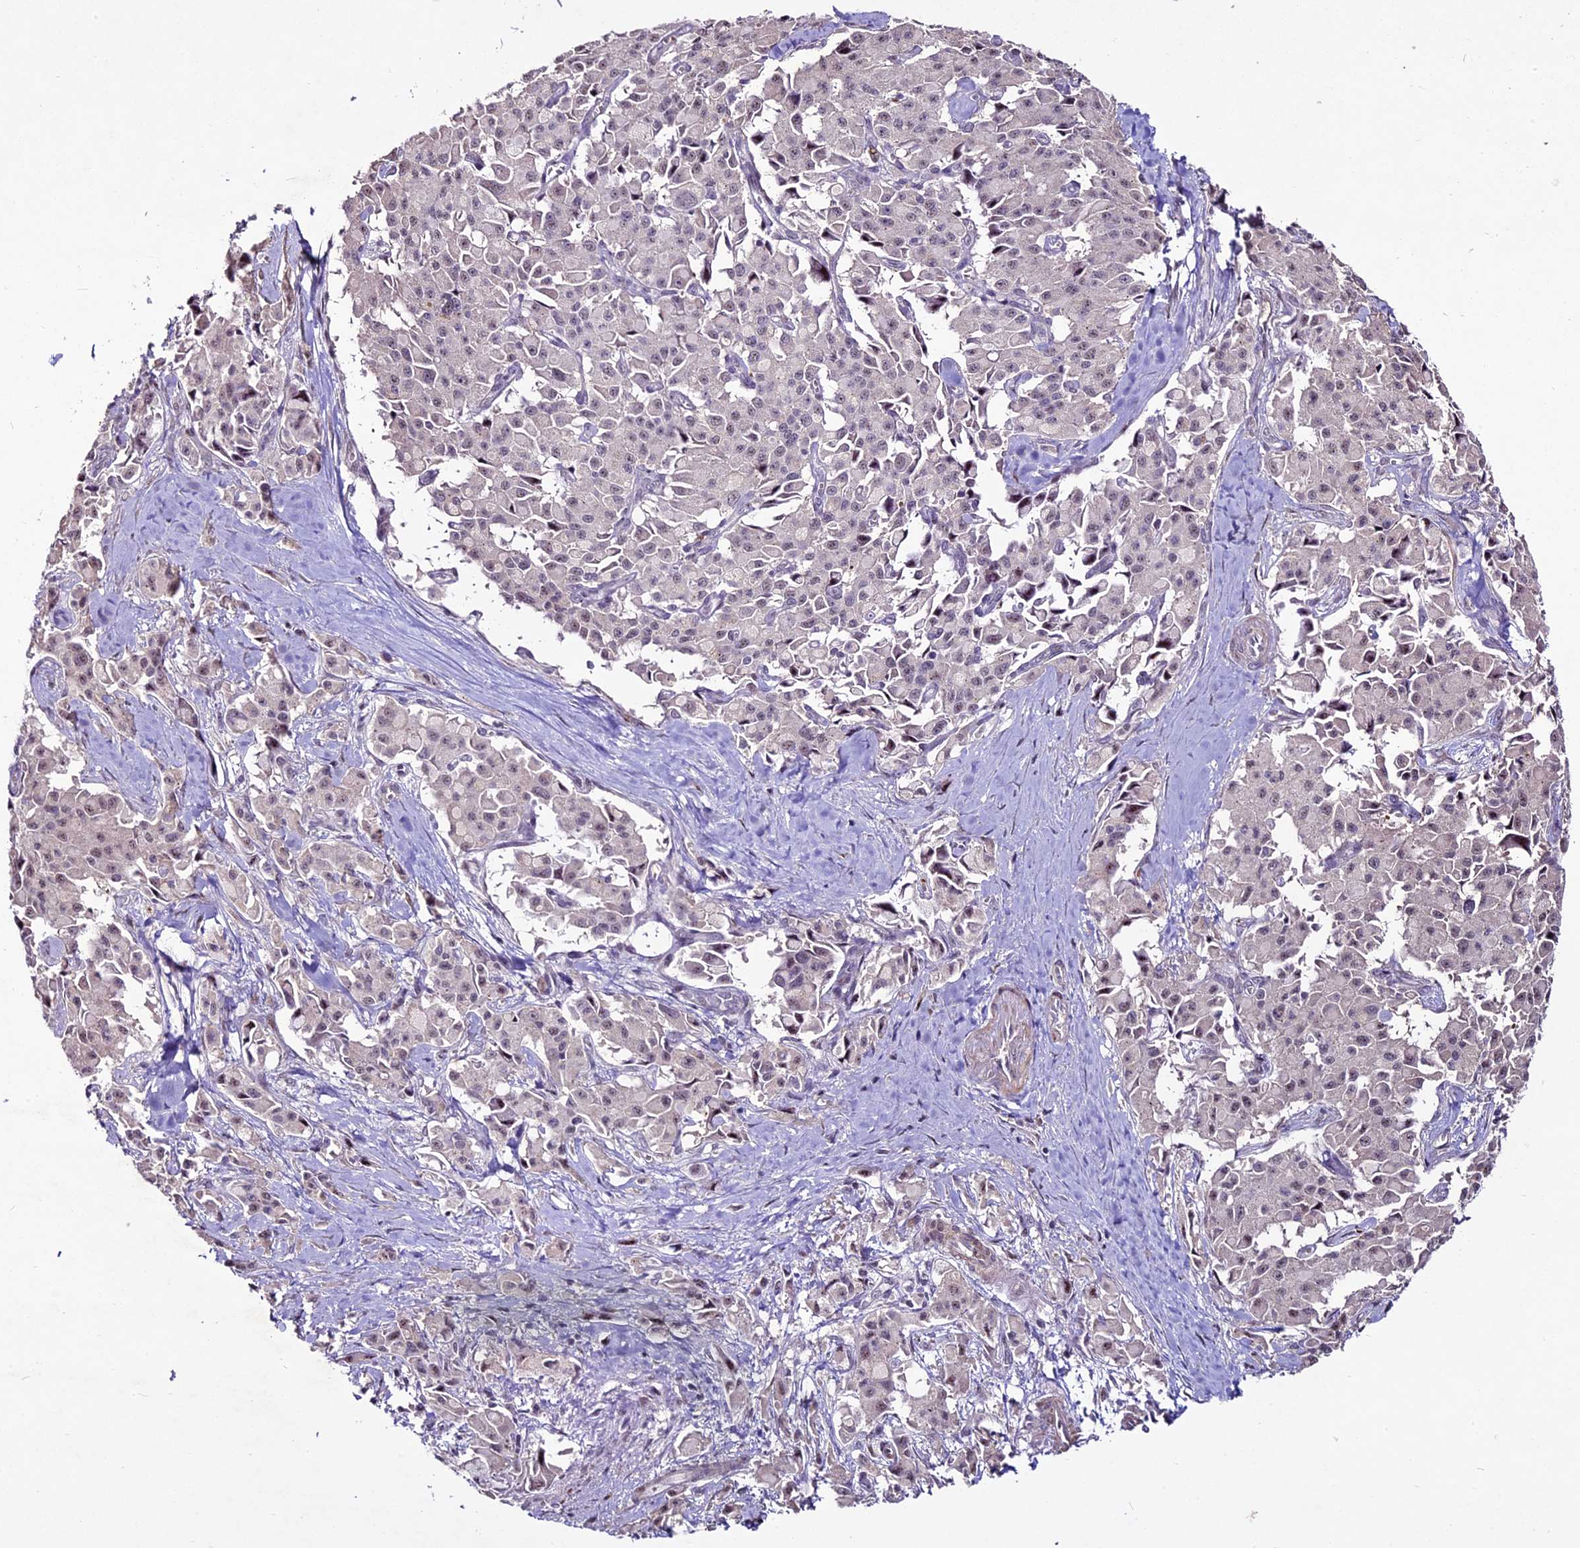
{"staining": {"intensity": "weak", "quantity": "<25%", "location": "nuclear"}, "tissue": "pancreatic cancer", "cell_type": "Tumor cells", "image_type": "cancer", "snomed": [{"axis": "morphology", "description": "Adenocarcinoma, NOS"}, {"axis": "topography", "description": "Pancreas"}], "caption": "IHC of human pancreatic adenocarcinoma displays no positivity in tumor cells.", "gene": "SUSD3", "patient": {"sex": "male", "age": 65}}